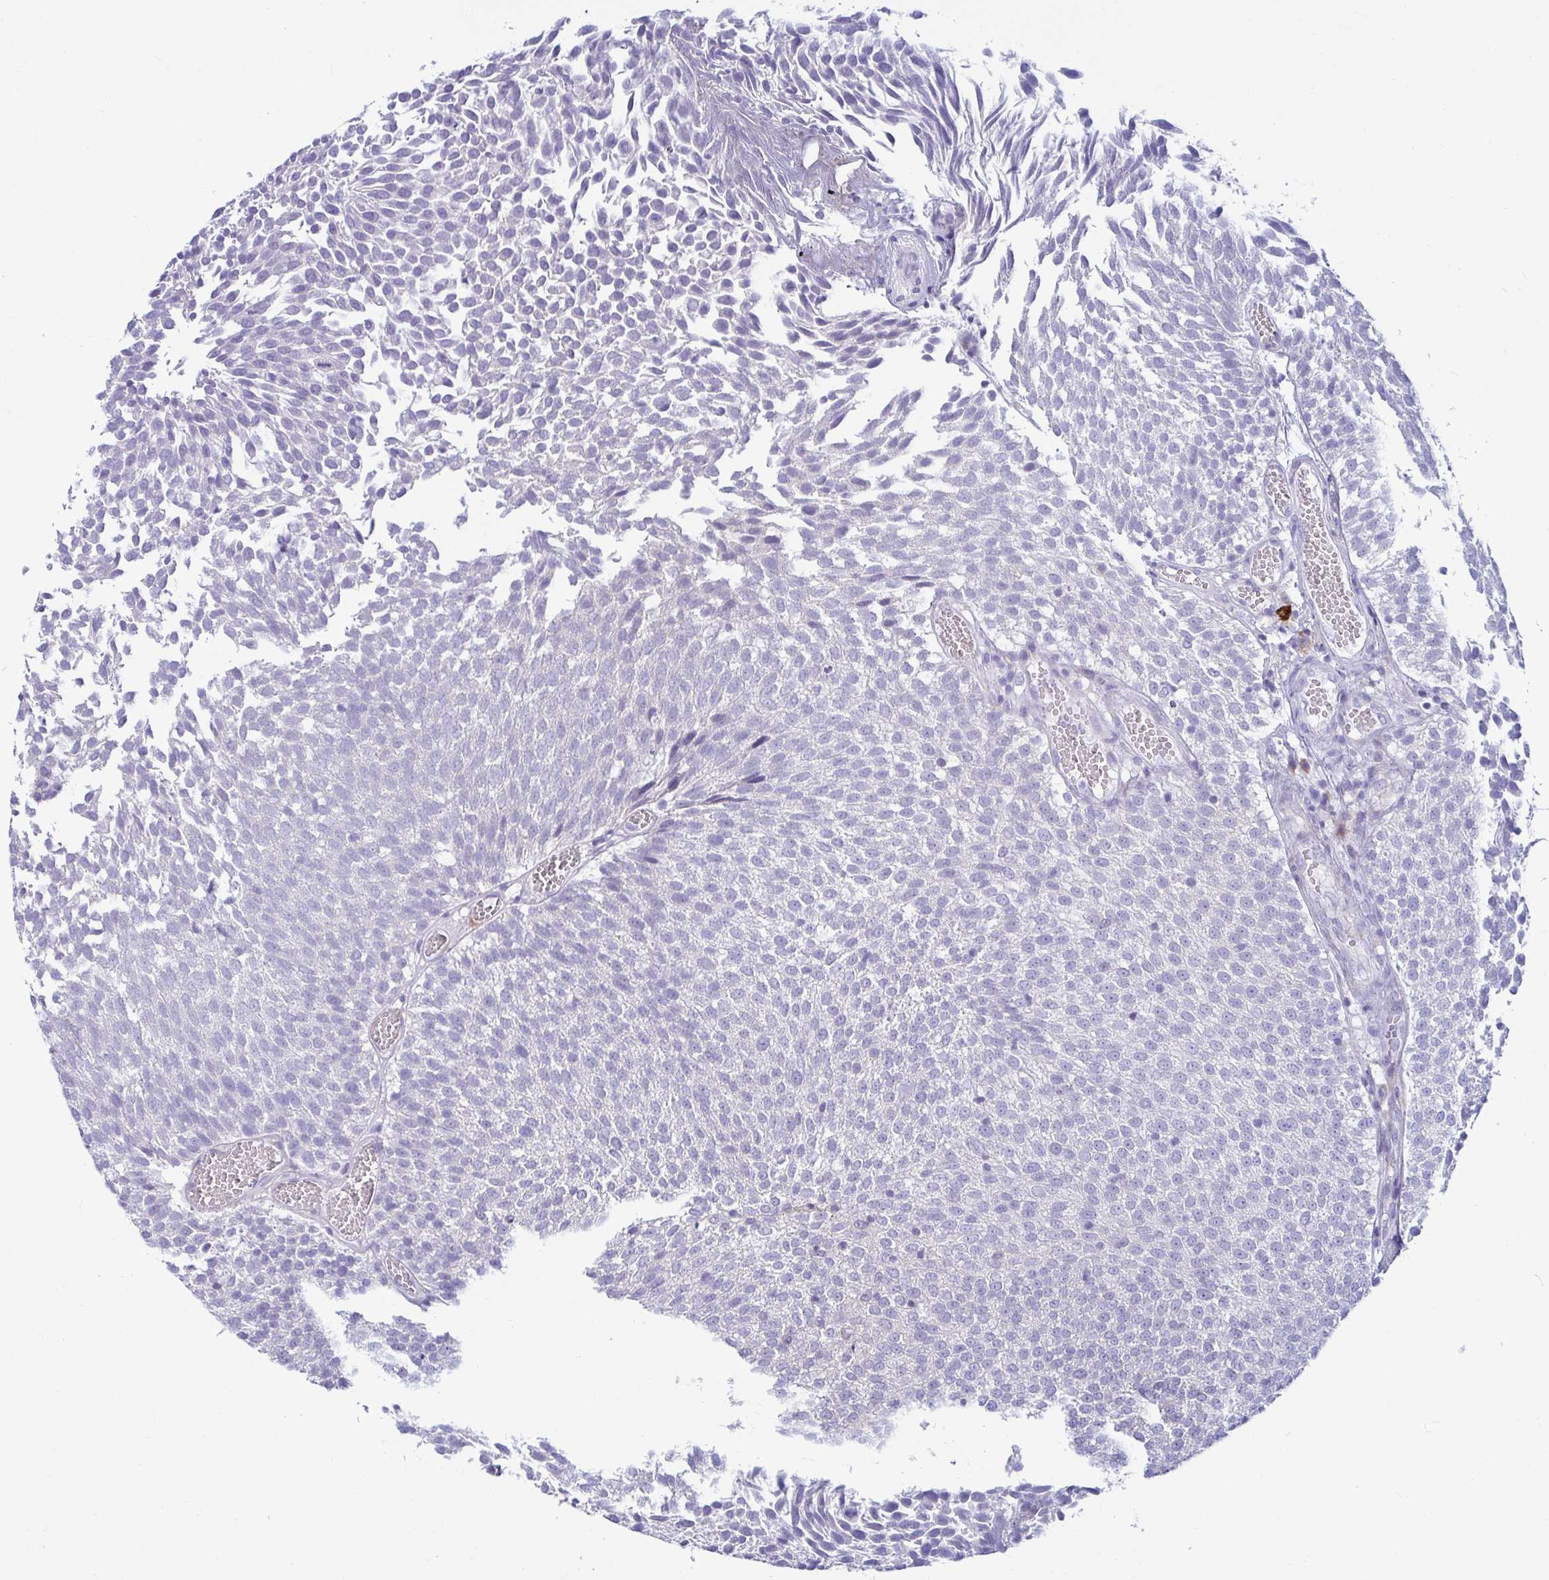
{"staining": {"intensity": "negative", "quantity": "none", "location": "none"}, "tissue": "urothelial cancer", "cell_type": "Tumor cells", "image_type": "cancer", "snomed": [{"axis": "morphology", "description": "Urothelial carcinoma, Low grade"}, {"axis": "topography", "description": "Urinary bladder"}], "caption": "Tumor cells show no significant protein staining in urothelial carcinoma (low-grade). The staining is performed using DAB brown chromogen with nuclei counter-stained in using hematoxylin.", "gene": "TFPI2", "patient": {"sex": "female", "age": 79}}